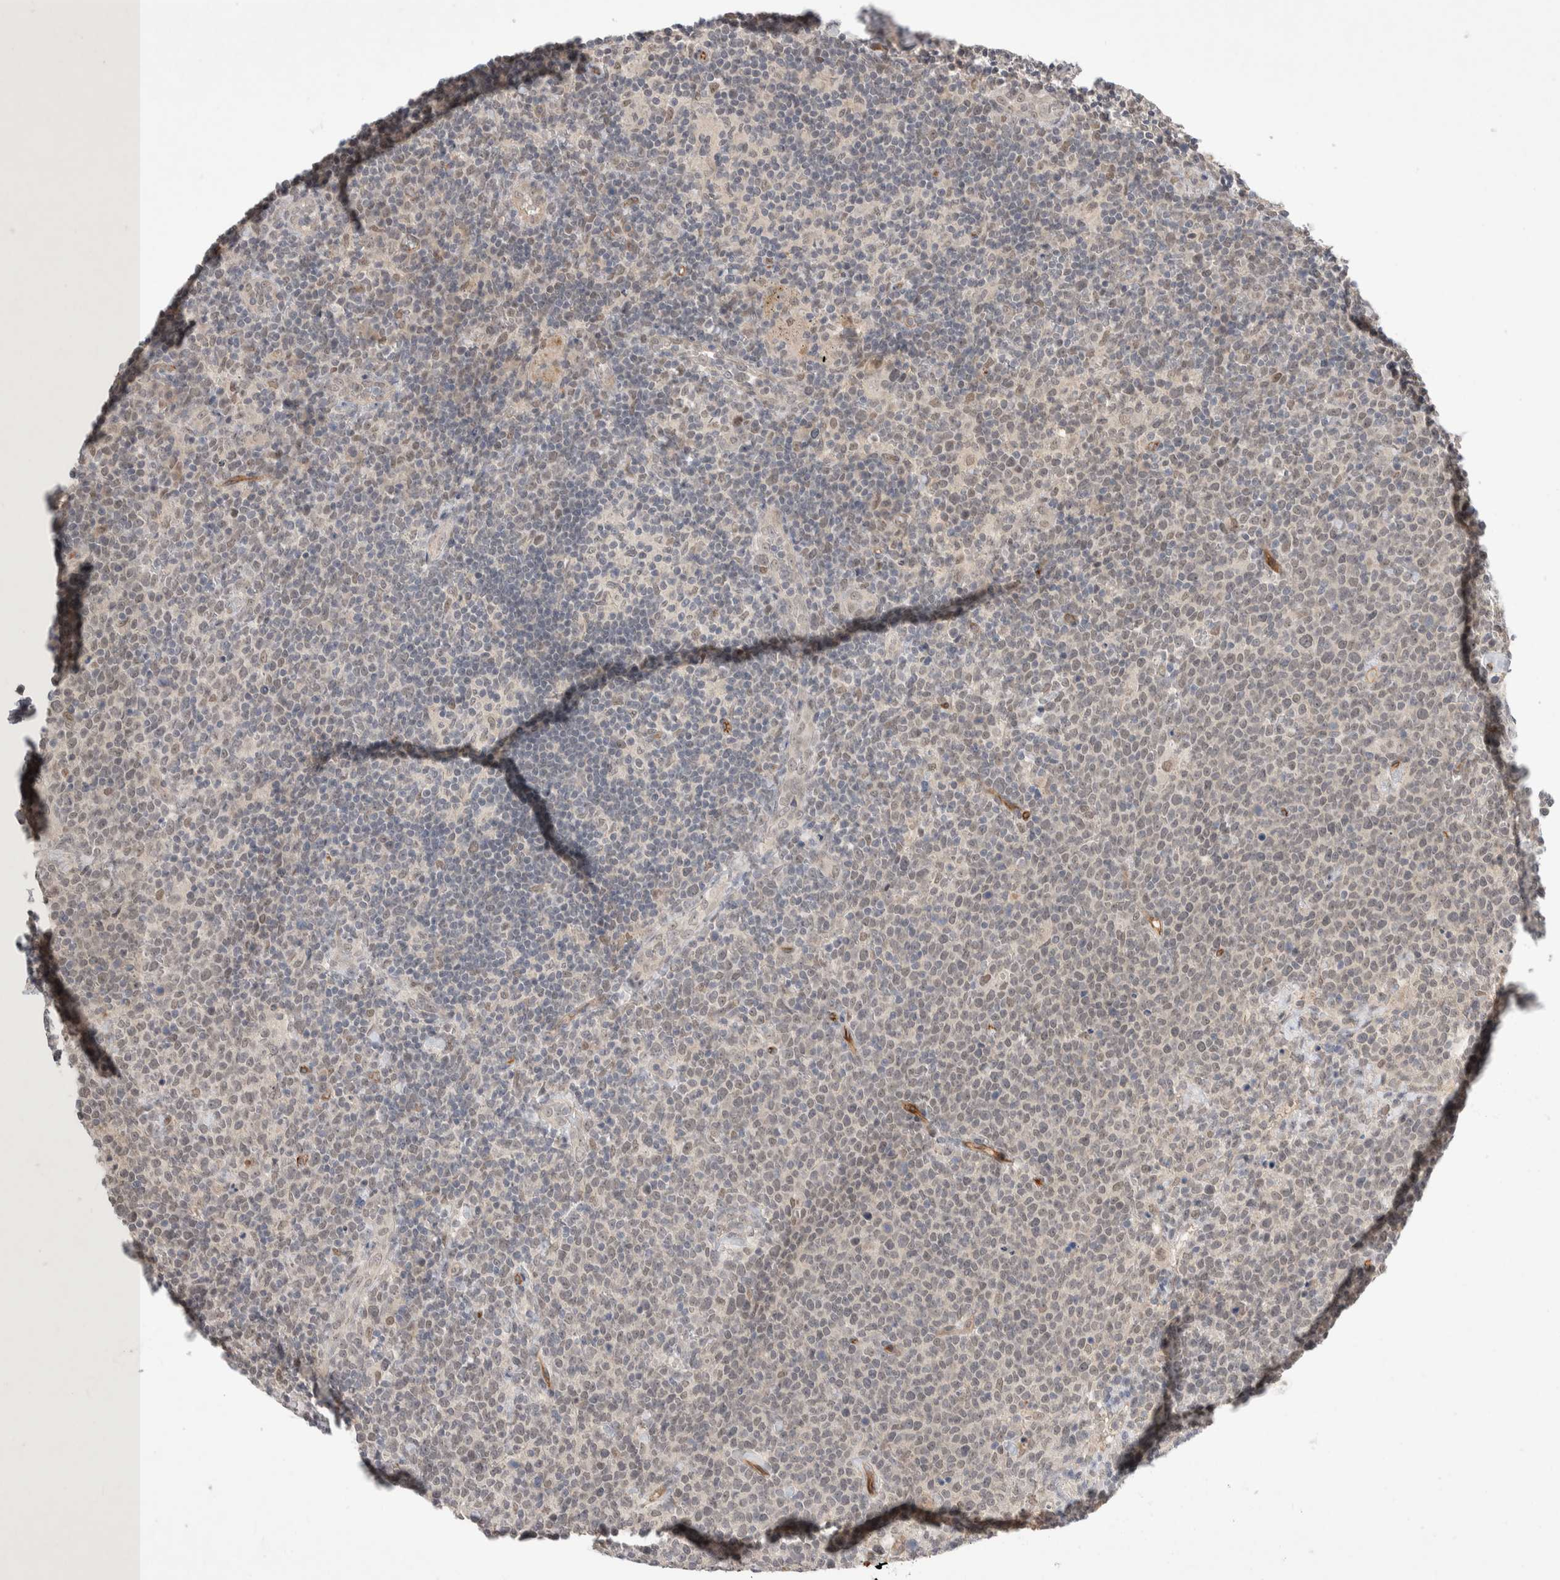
{"staining": {"intensity": "weak", "quantity": "<25%", "location": "nuclear"}, "tissue": "lymphoma", "cell_type": "Tumor cells", "image_type": "cancer", "snomed": [{"axis": "morphology", "description": "Malignant lymphoma, non-Hodgkin's type, High grade"}, {"axis": "topography", "description": "Lymph node"}], "caption": "Photomicrograph shows no protein positivity in tumor cells of lymphoma tissue.", "gene": "ZNF704", "patient": {"sex": "male", "age": 61}}